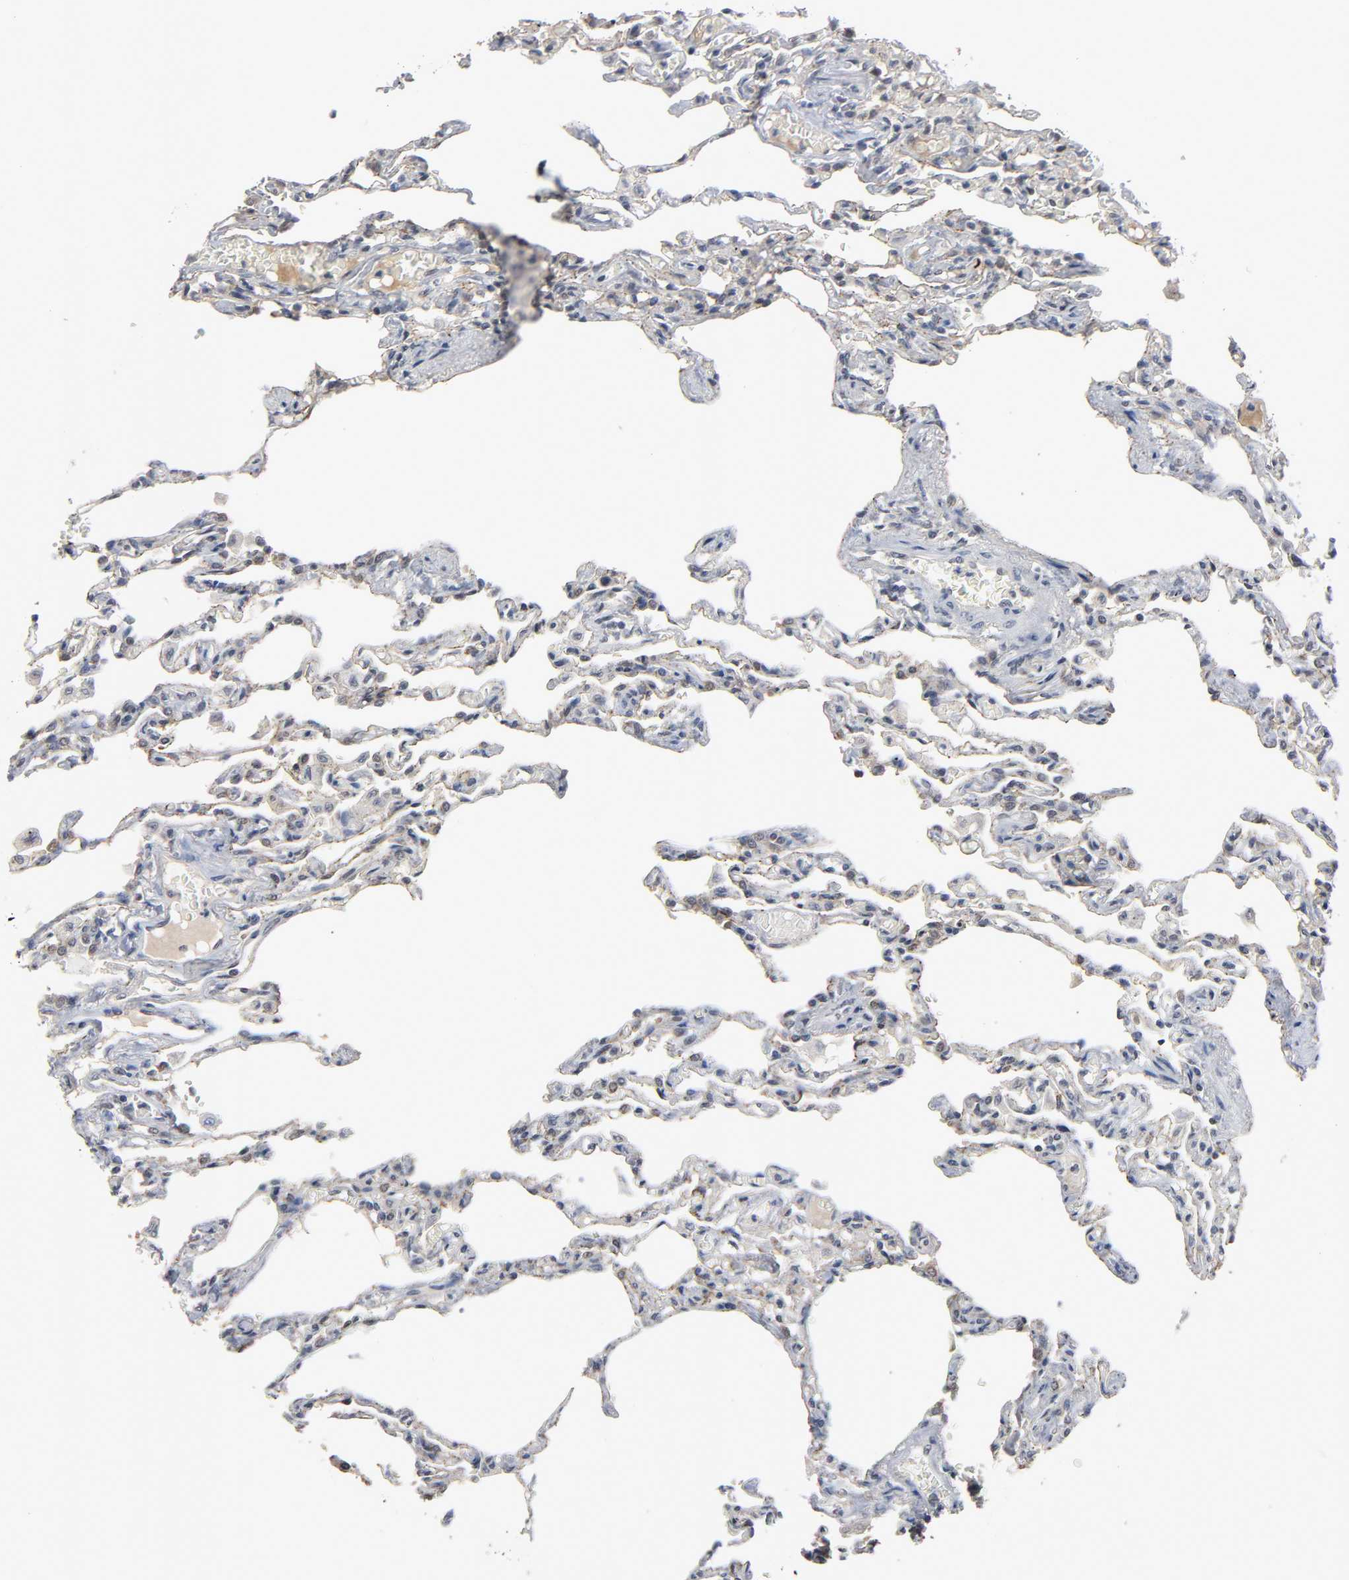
{"staining": {"intensity": "moderate", "quantity": "25%-75%", "location": "cytoplasmic/membranous,nuclear"}, "tissue": "lung", "cell_type": "Alveolar cells", "image_type": "normal", "snomed": [{"axis": "morphology", "description": "Normal tissue, NOS"}, {"axis": "topography", "description": "Lung"}], "caption": "Immunohistochemistry photomicrograph of normal human lung stained for a protein (brown), which reveals medium levels of moderate cytoplasmic/membranous,nuclear staining in approximately 25%-75% of alveolar cells.", "gene": "HTR1E", "patient": {"sex": "male", "age": 21}}